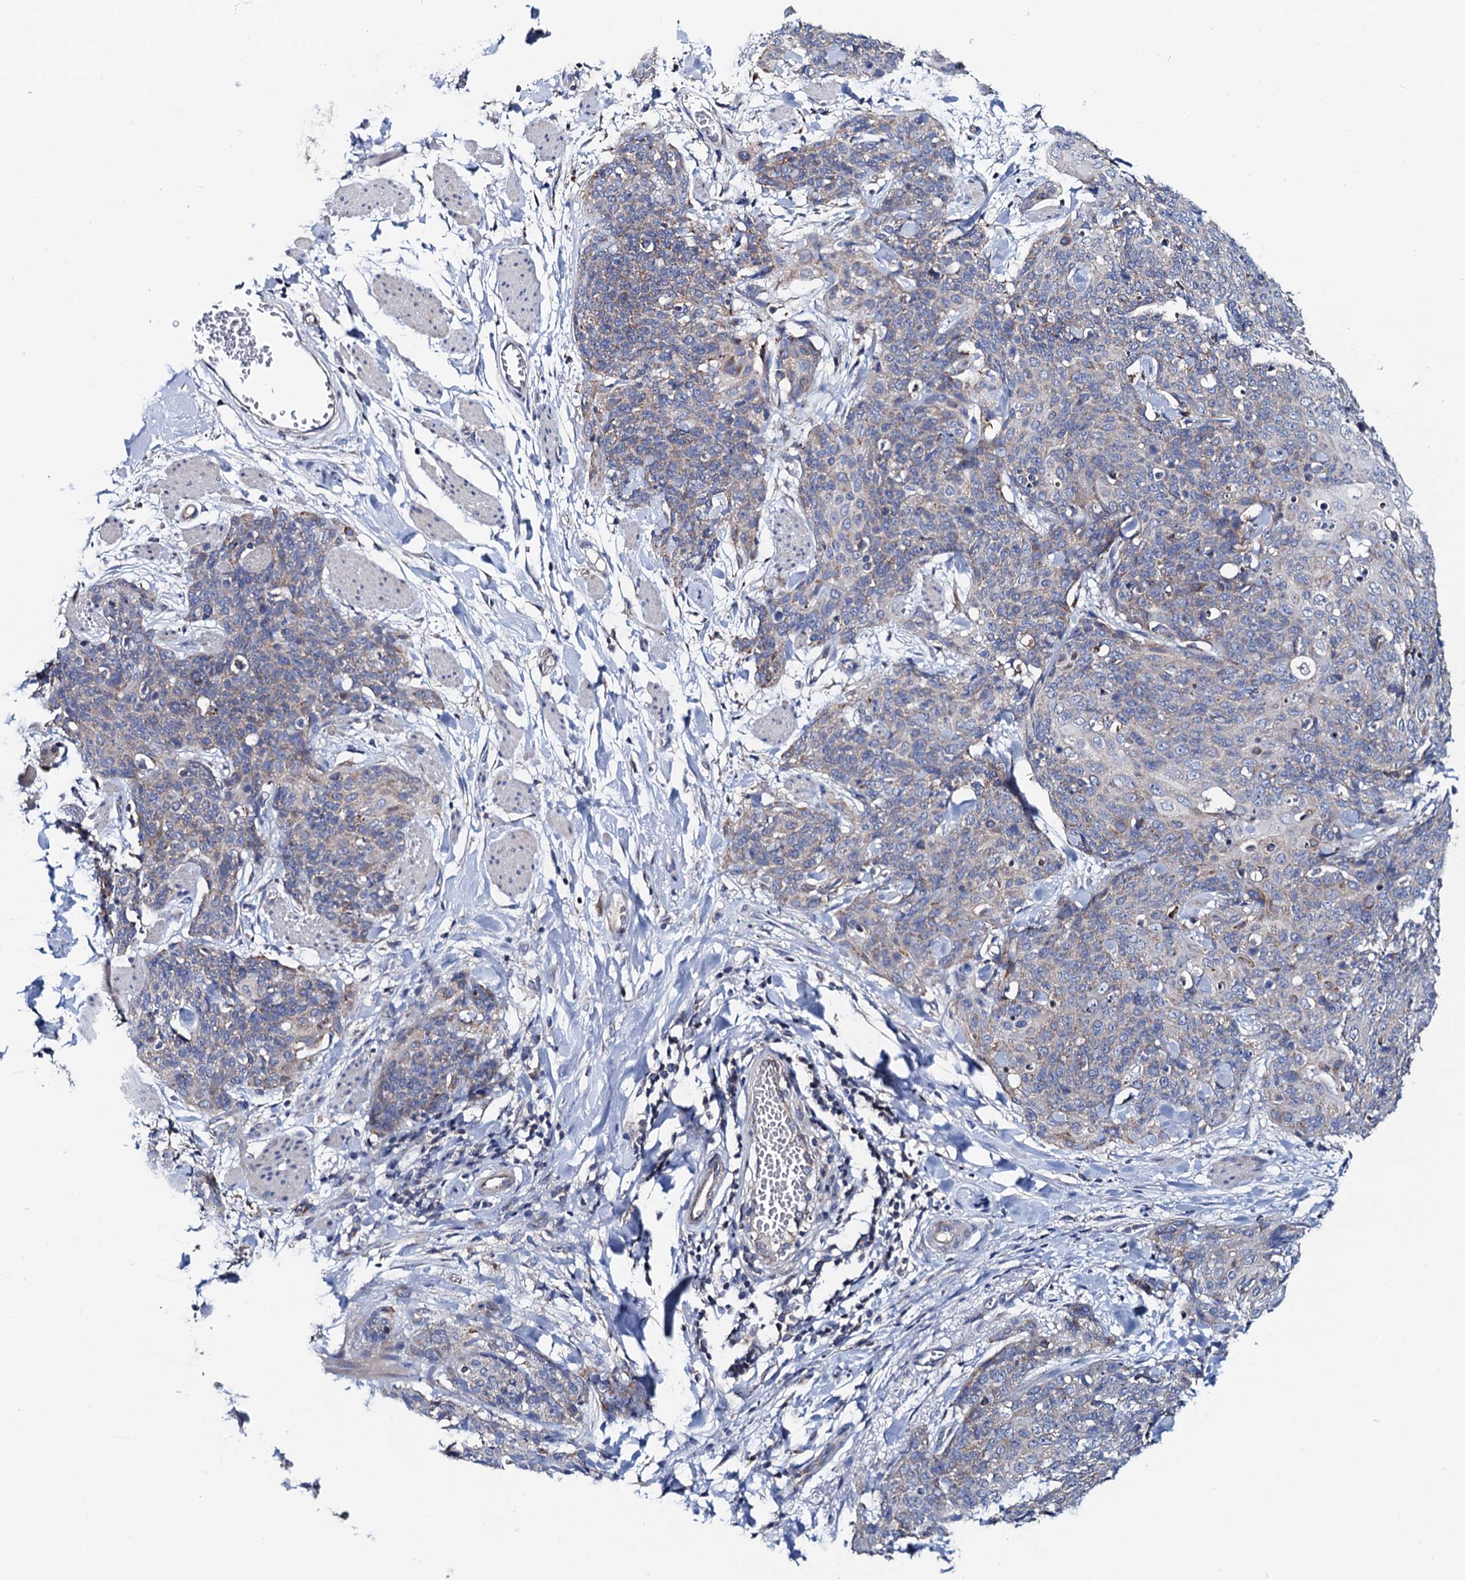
{"staining": {"intensity": "weak", "quantity": "<25%", "location": "cytoplasmic/membranous"}, "tissue": "skin cancer", "cell_type": "Tumor cells", "image_type": "cancer", "snomed": [{"axis": "morphology", "description": "Squamous cell carcinoma, NOS"}, {"axis": "topography", "description": "Skin"}, {"axis": "topography", "description": "Vulva"}], "caption": "Human squamous cell carcinoma (skin) stained for a protein using immunohistochemistry shows no staining in tumor cells.", "gene": "MRPL48", "patient": {"sex": "female", "age": 85}}